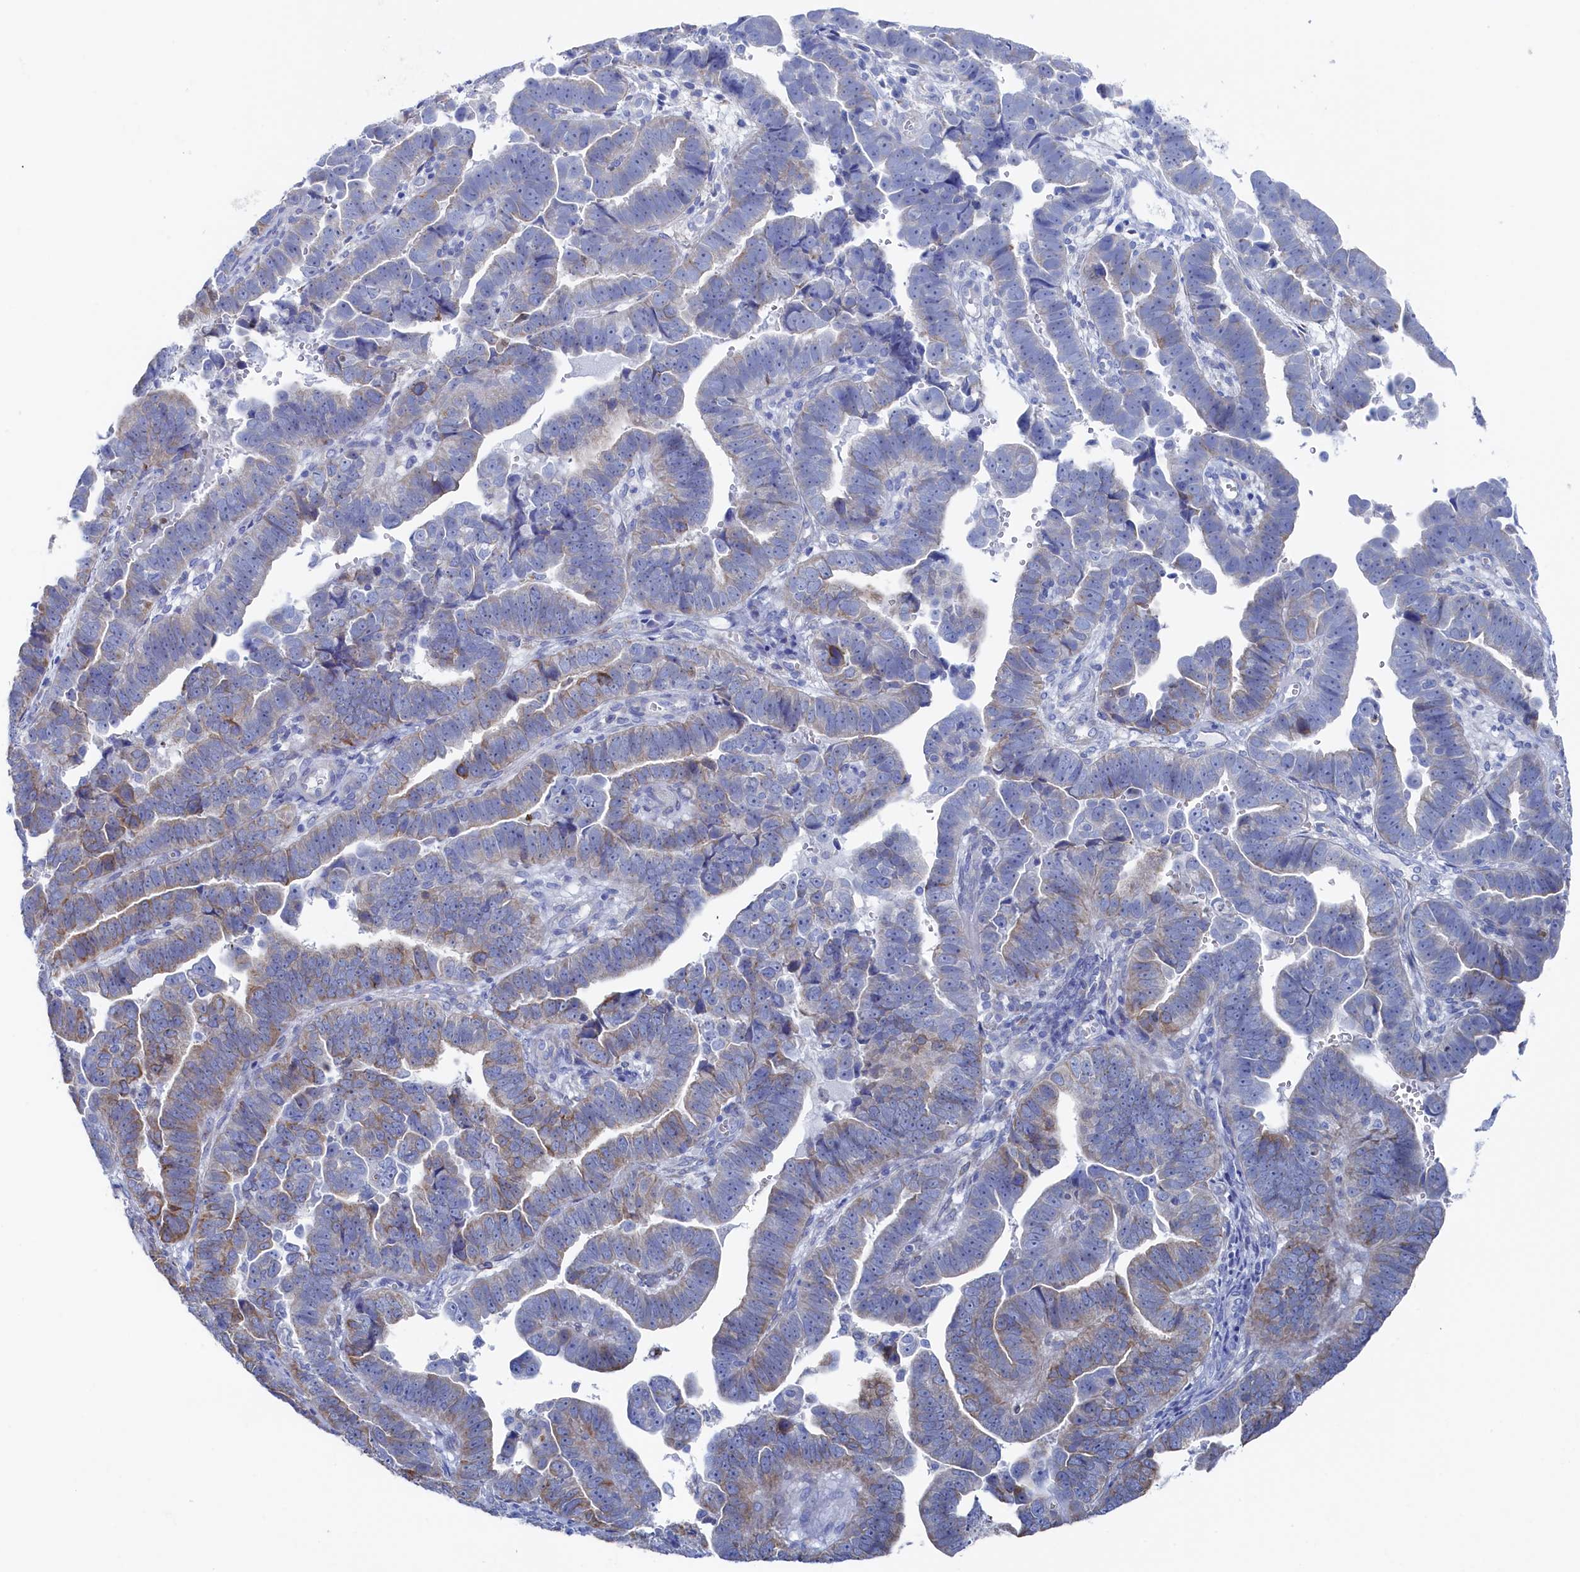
{"staining": {"intensity": "moderate", "quantity": "<25%", "location": "cytoplasmic/membranous"}, "tissue": "endometrial cancer", "cell_type": "Tumor cells", "image_type": "cancer", "snomed": [{"axis": "morphology", "description": "Adenocarcinoma, NOS"}, {"axis": "topography", "description": "Endometrium"}], "caption": "Moderate cytoplasmic/membranous staining for a protein is identified in about <25% of tumor cells of adenocarcinoma (endometrial) using immunohistochemistry (IHC).", "gene": "TMOD2", "patient": {"sex": "female", "age": 75}}